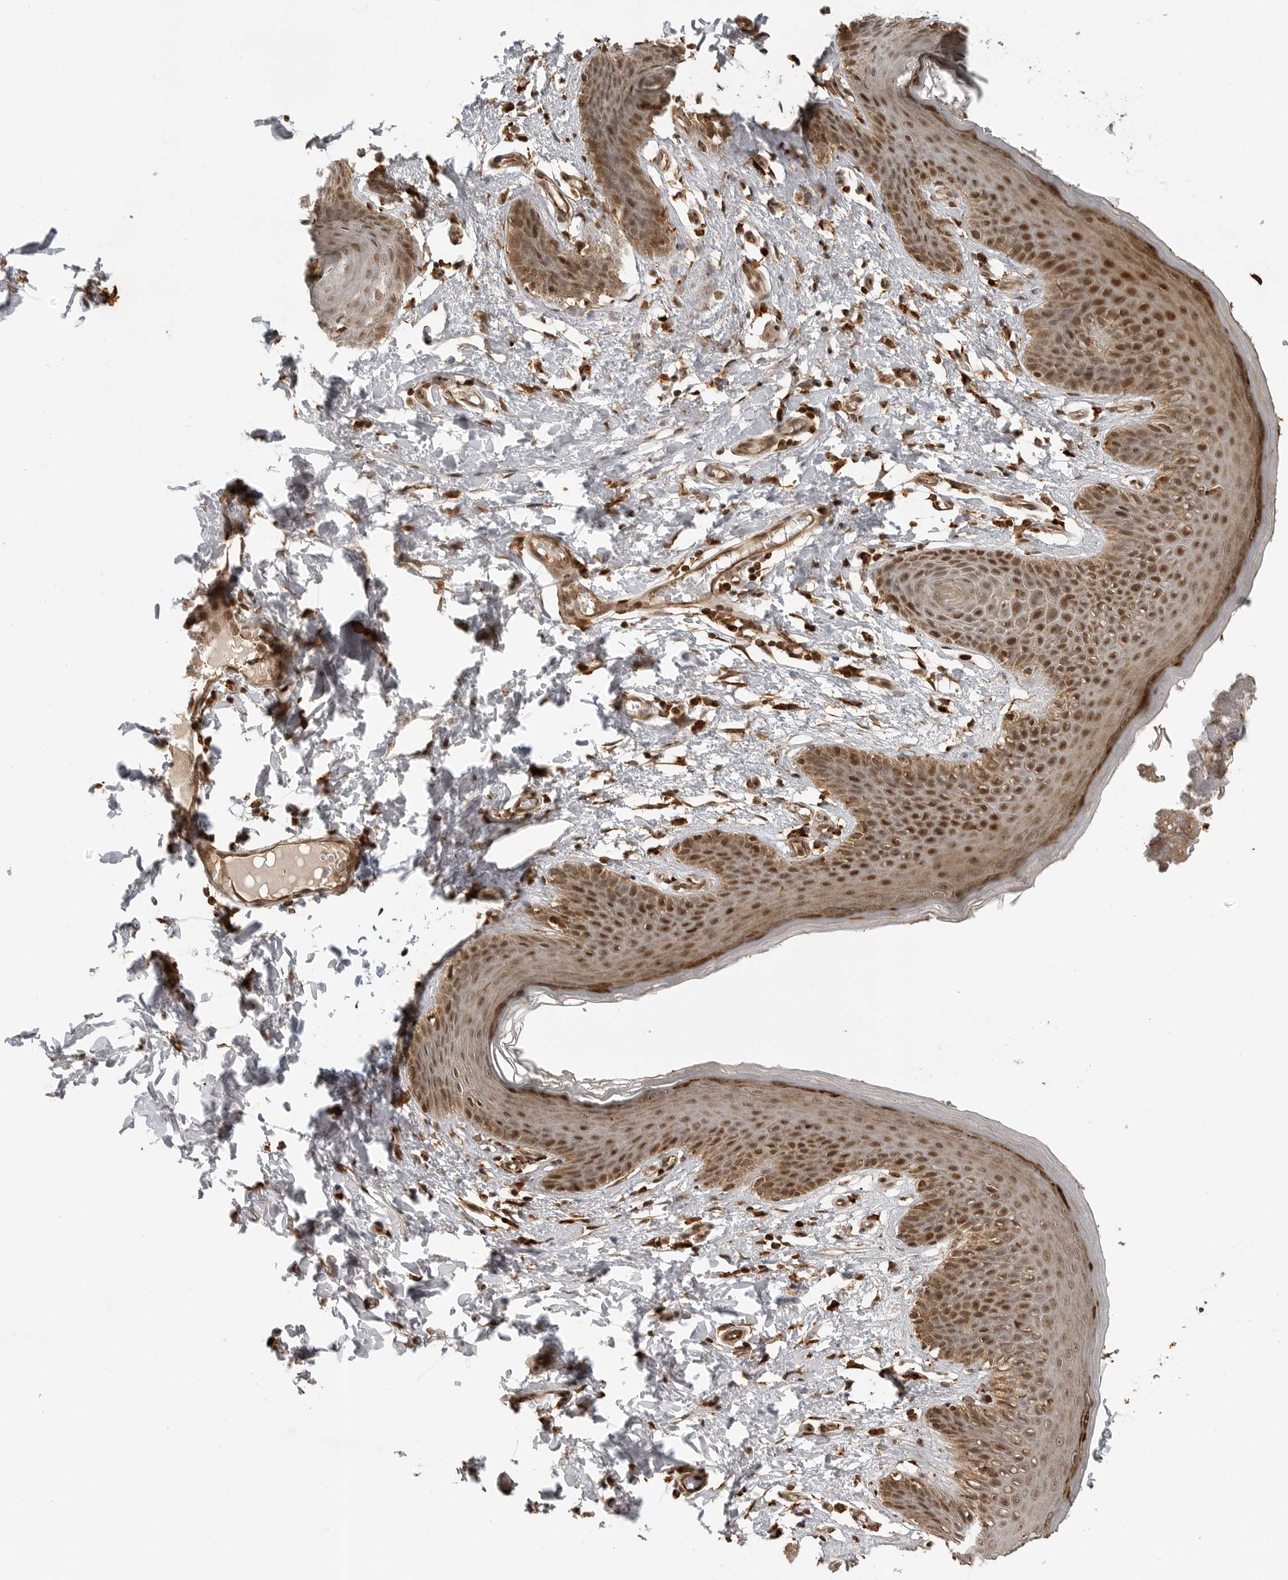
{"staining": {"intensity": "strong", "quantity": "25%-75%", "location": "cytoplasmic/membranous,nuclear"}, "tissue": "skin", "cell_type": "Epidermal cells", "image_type": "normal", "snomed": [{"axis": "morphology", "description": "Normal tissue, NOS"}, {"axis": "topography", "description": "Vulva"}], "caption": "A high-resolution image shows IHC staining of unremarkable skin, which displays strong cytoplasmic/membranous,nuclear staining in approximately 25%-75% of epidermal cells.", "gene": "BMP2K", "patient": {"sex": "female", "age": 66}}